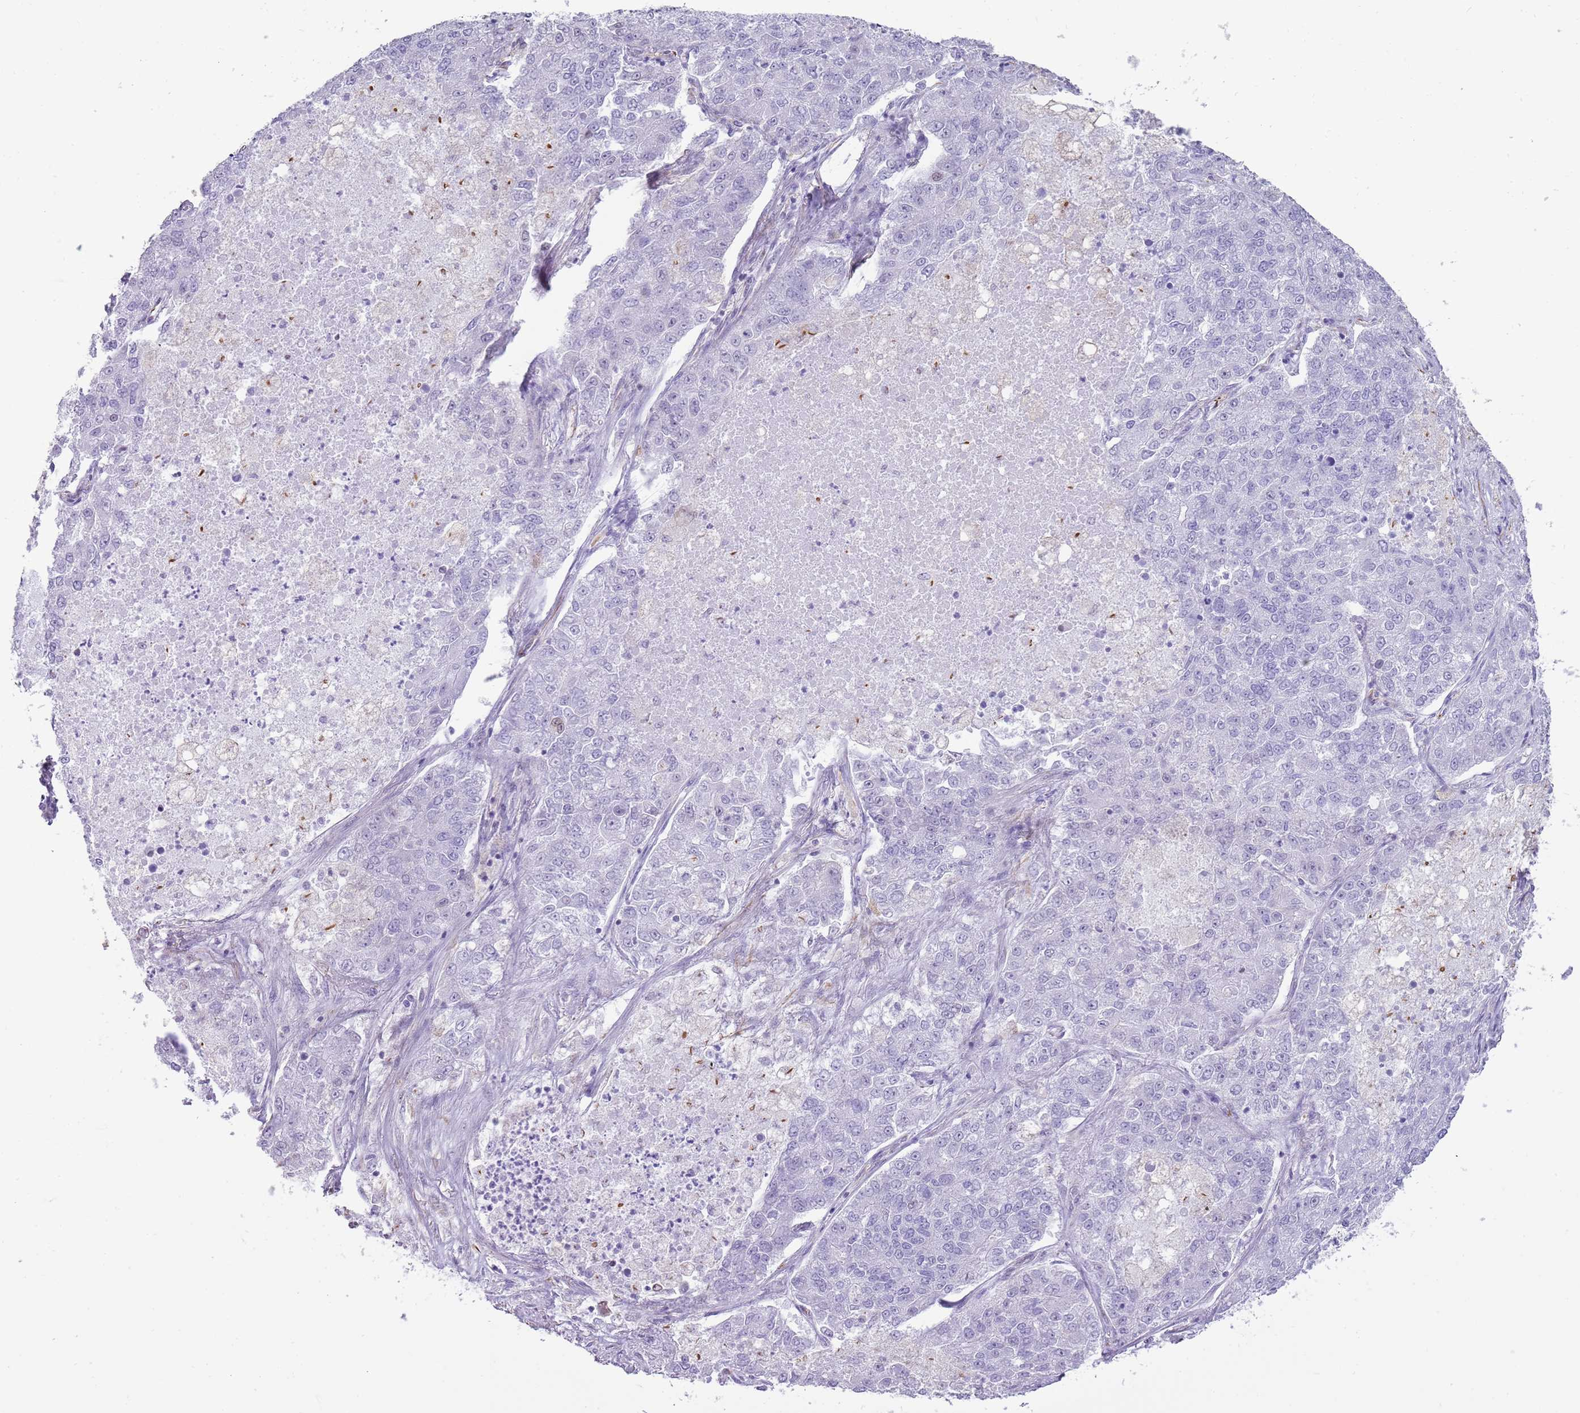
{"staining": {"intensity": "negative", "quantity": "none", "location": "none"}, "tissue": "lung cancer", "cell_type": "Tumor cells", "image_type": "cancer", "snomed": [{"axis": "morphology", "description": "Adenocarcinoma, NOS"}, {"axis": "topography", "description": "Lung"}], "caption": "Human lung cancer stained for a protein using IHC reveals no staining in tumor cells.", "gene": "NBPF3", "patient": {"sex": "male", "age": 49}}